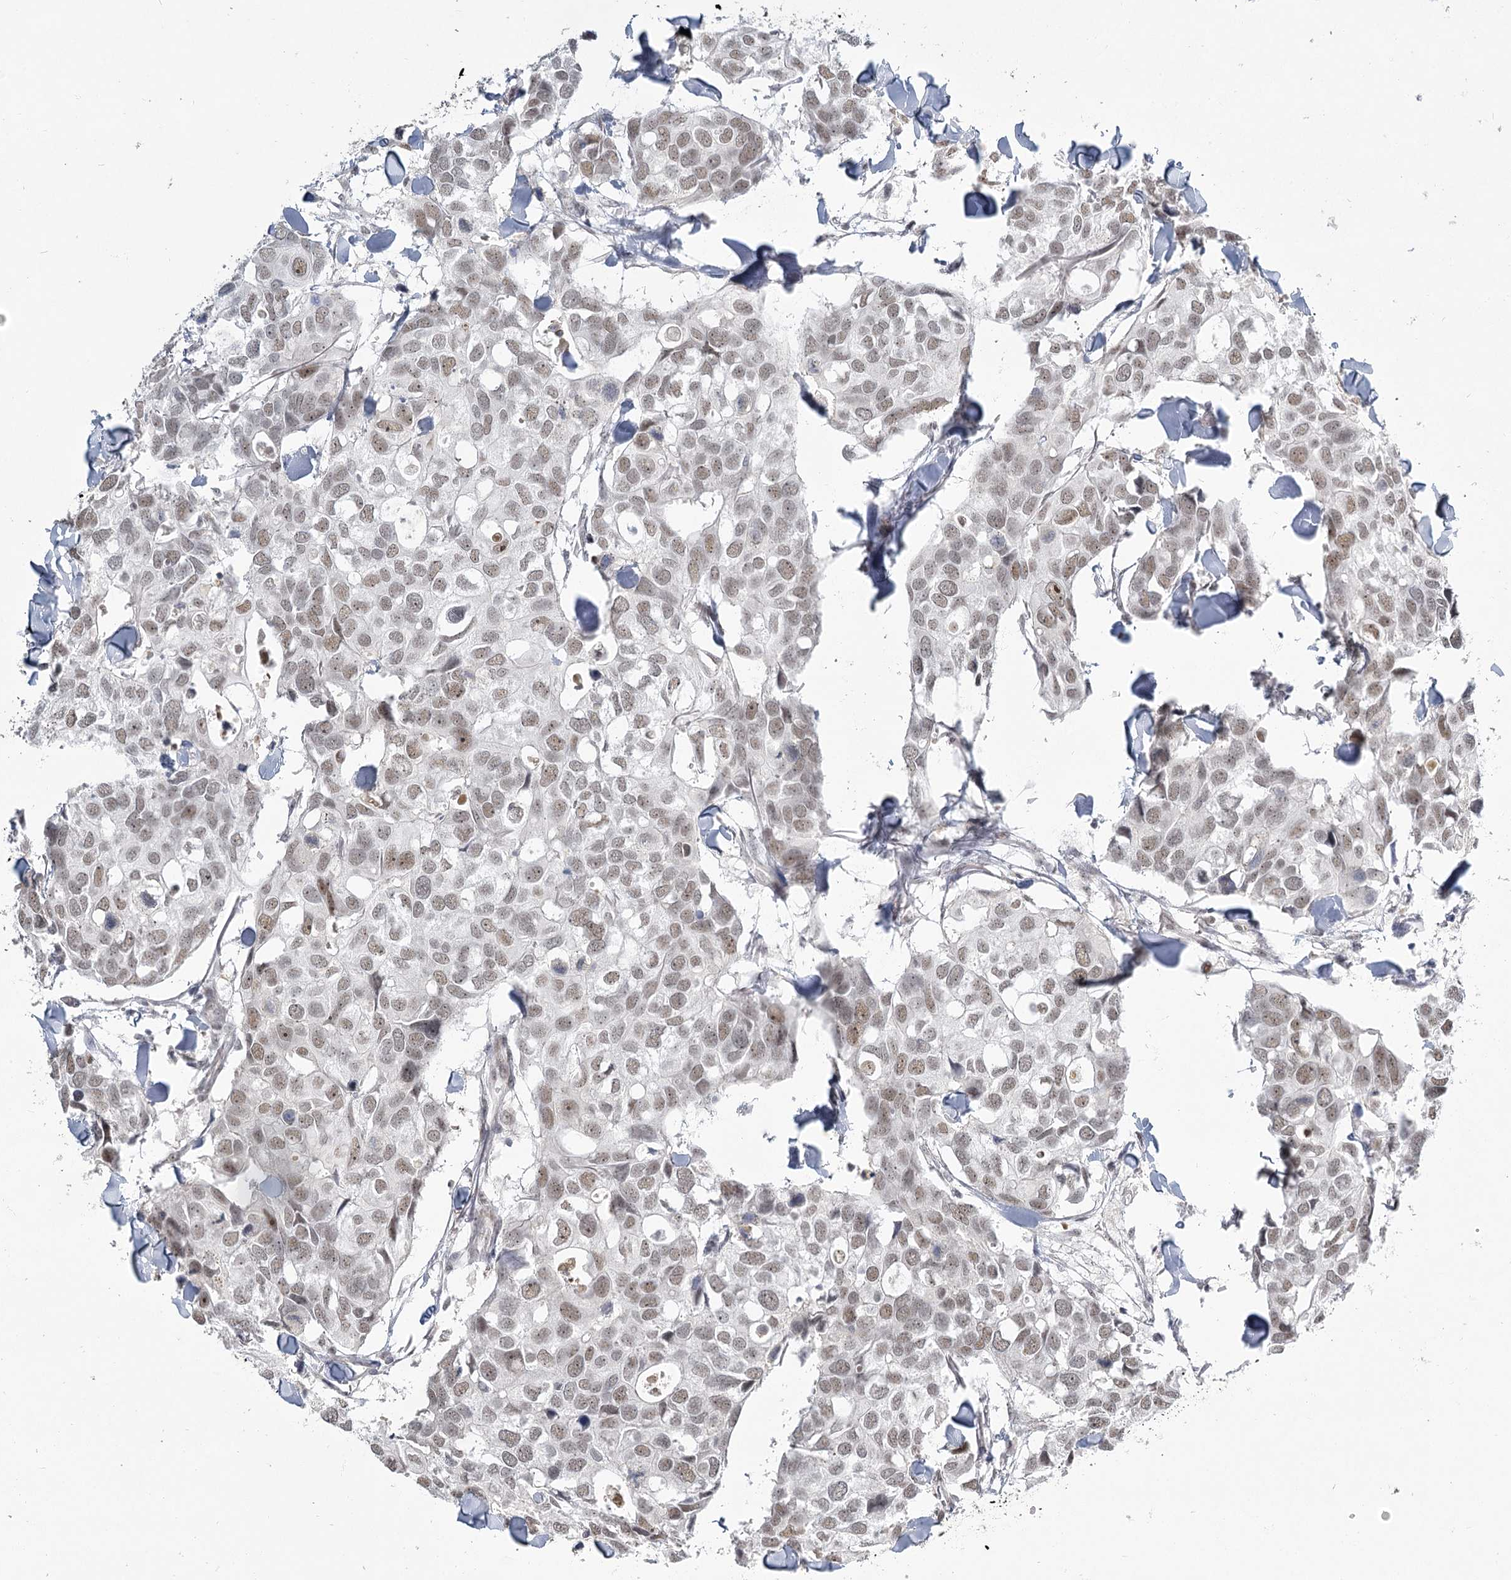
{"staining": {"intensity": "weak", "quantity": ">75%", "location": "nuclear"}, "tissue": "breast cancer", "cell_type": "Tumor cells", "image_type": "cancer", "snomed": [{"axis": "morphology", "description": "Duct carcinoma"}, {"axis": "topography", "description": "Breast"}], "caption": "Approximately >75% of tumor cells in human breast cancer (infiltrating ductal carcinoma) demonstrate weak nuclear protein positivity as visualized by brown immunohistochemical staining.", "gene": "EXOSC7", "patient": {"sex": "female", "age": 83}}